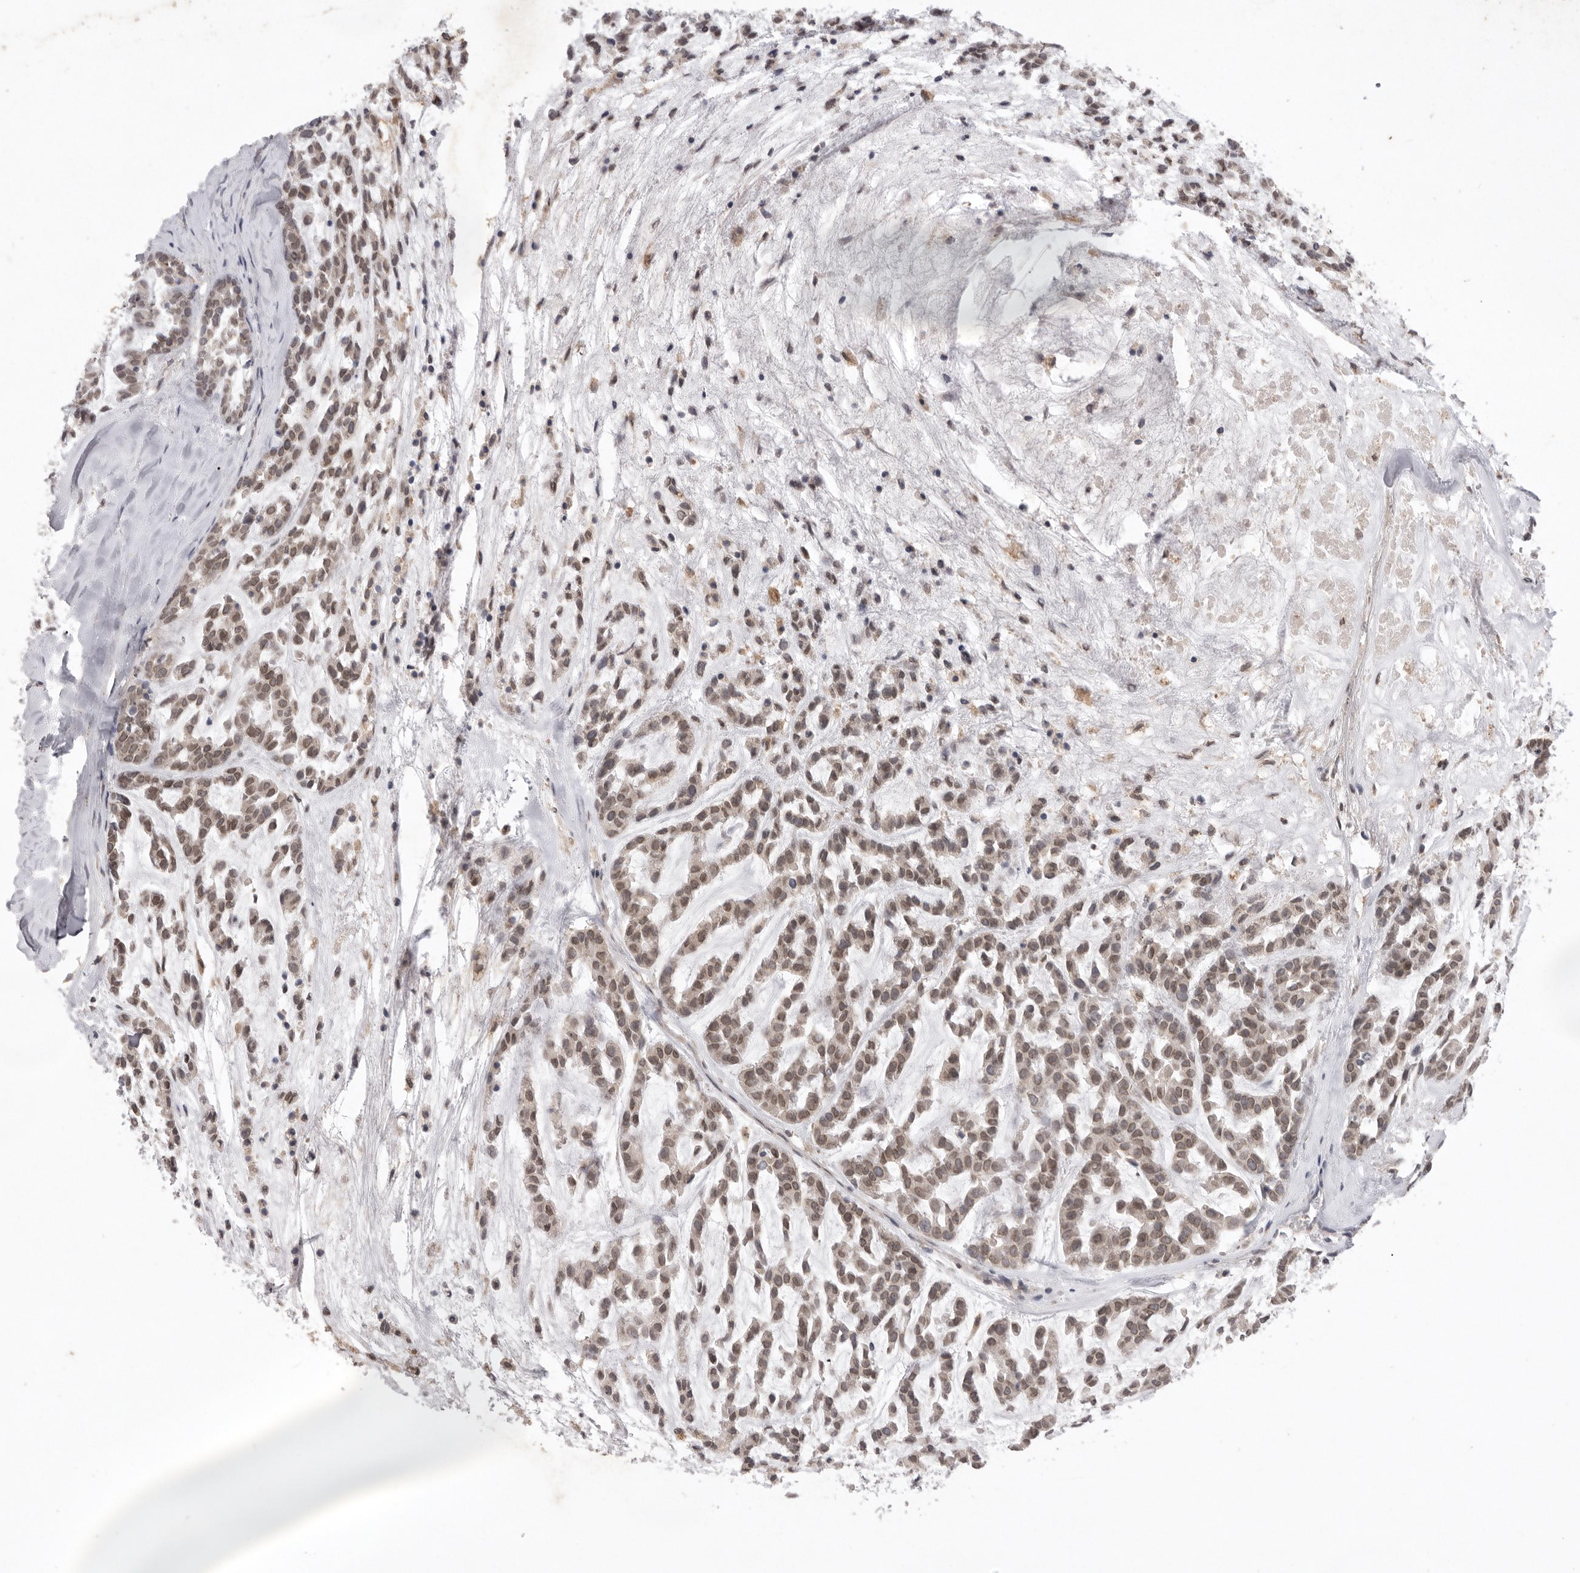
{"staining": {"intensity": "weak", "quantity": ">75%", "location": "cytoplasmic/membranous,nuclear"}, "tissue": "head and neck cancer", "cell_type": "Tumor cells", "image_type": "cancer", "snomed": [{"axis": "morphology", "description": "Adenocarcinoma, NOS"}, {"axis": "morphology", "description": "Adenoma, NOS"}, {"axis": "topography", "description": "Head-Neck"}], "caption": "Weak cytoplasmic/membranous and nuclear positivity for a protein is appreciated in about >75% of tumor cells of adenocarcinoma (head and neck) using IHC.", "gene": "TLR3", "patient": {"sex": "female", "age": 55}}